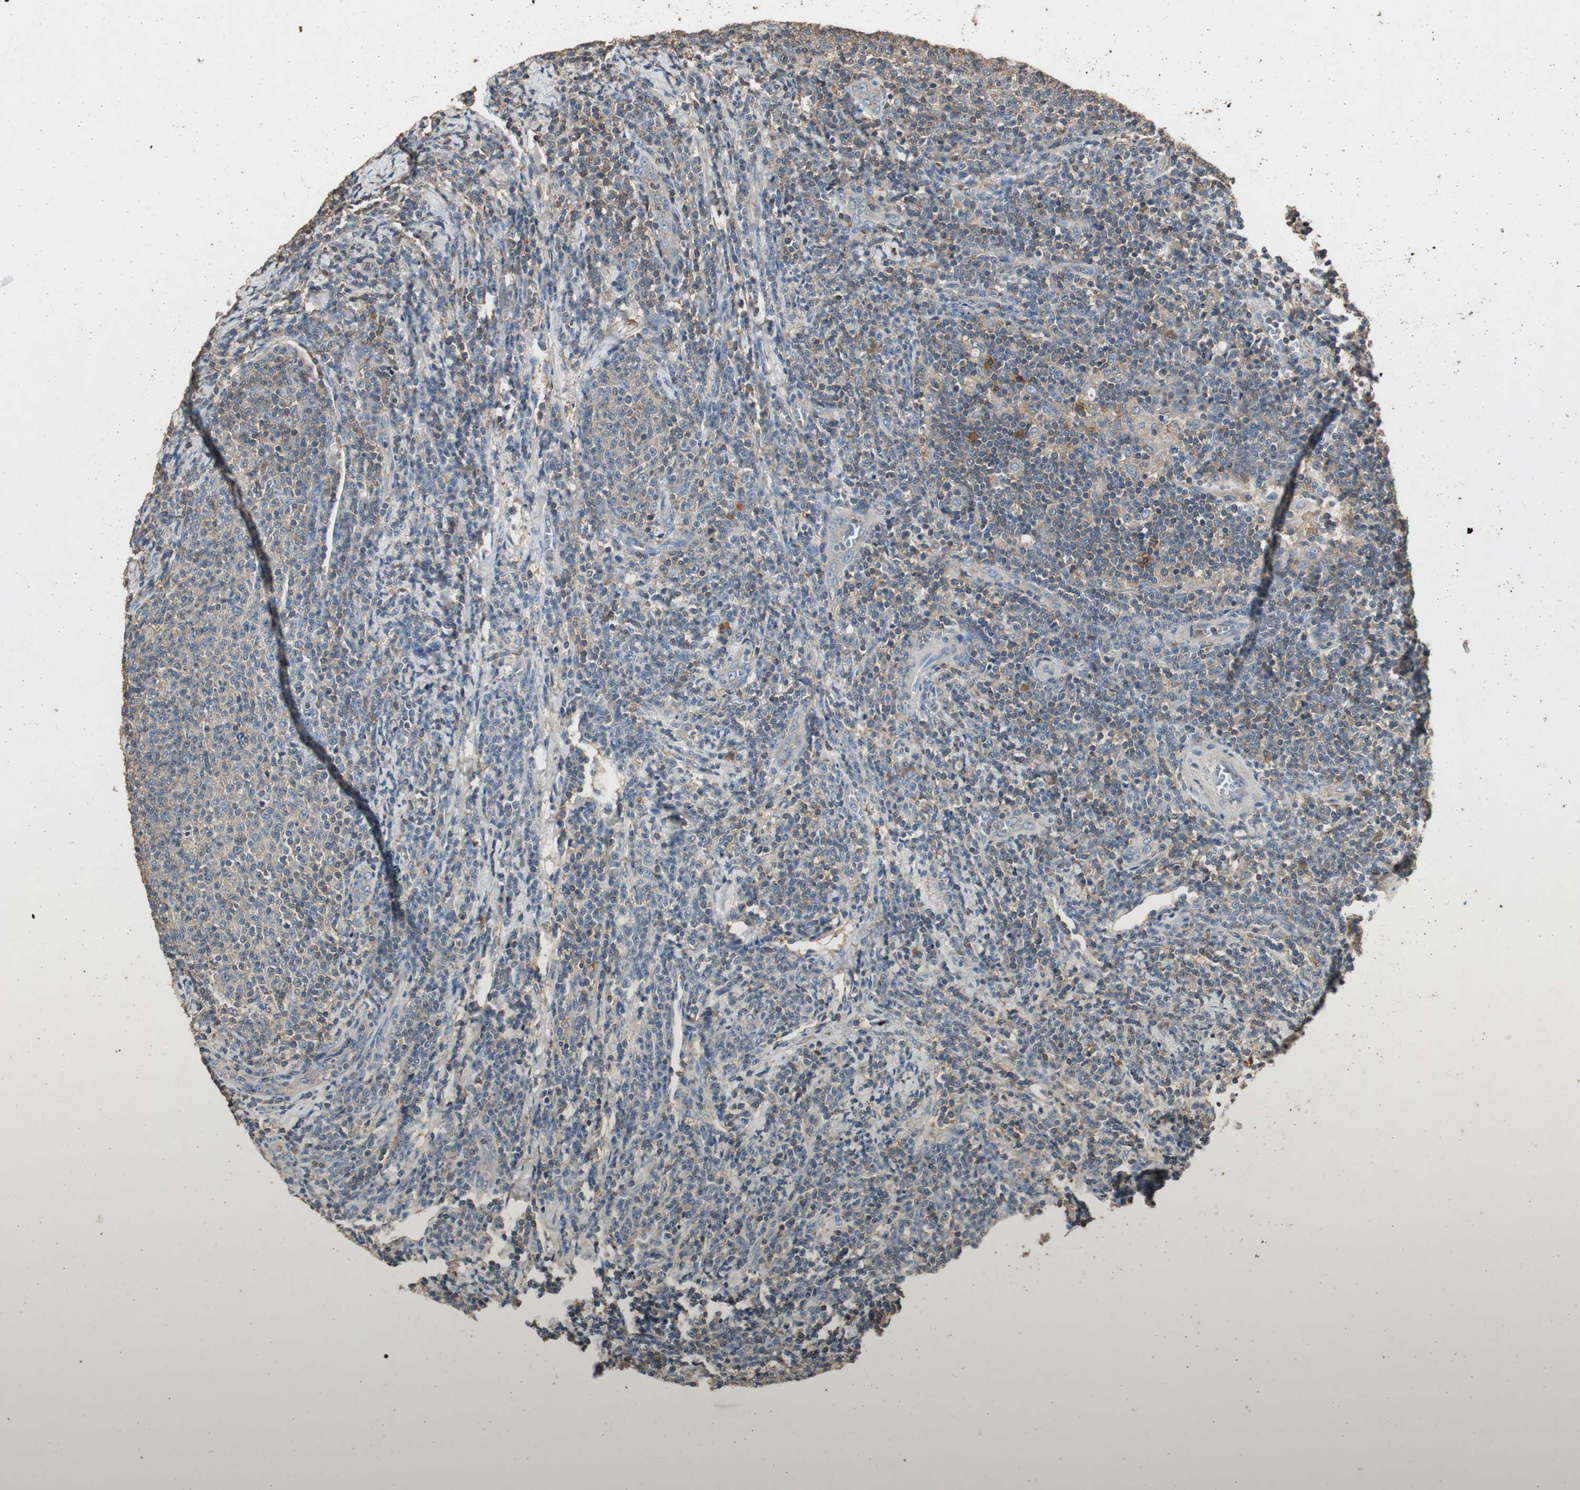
{"staining": {"intensity": "weak", "quantity": "<25%", "location": "cytoplasmic/membranous"}, "tissue": "lymphoma", "cell_type": "Tumor cells", "image_type": "cancer", "snomed": [{"axis": "morphology", "description": "Malignant lymphoma, non-Hodgkin's type, Low grade"}, {"axis": "topography", "description": "Lymph node"}], "caption": "An IHC photomicrograph of low-grade malignant lymphoma, non-Hodgkin's type is shown. There is no staining in tumor cells of low-grade malignant lymphoma, non-Hodgkin's type.", "gene": "TNFRSF14", "patient": {"sex": "male", "age": 66}}